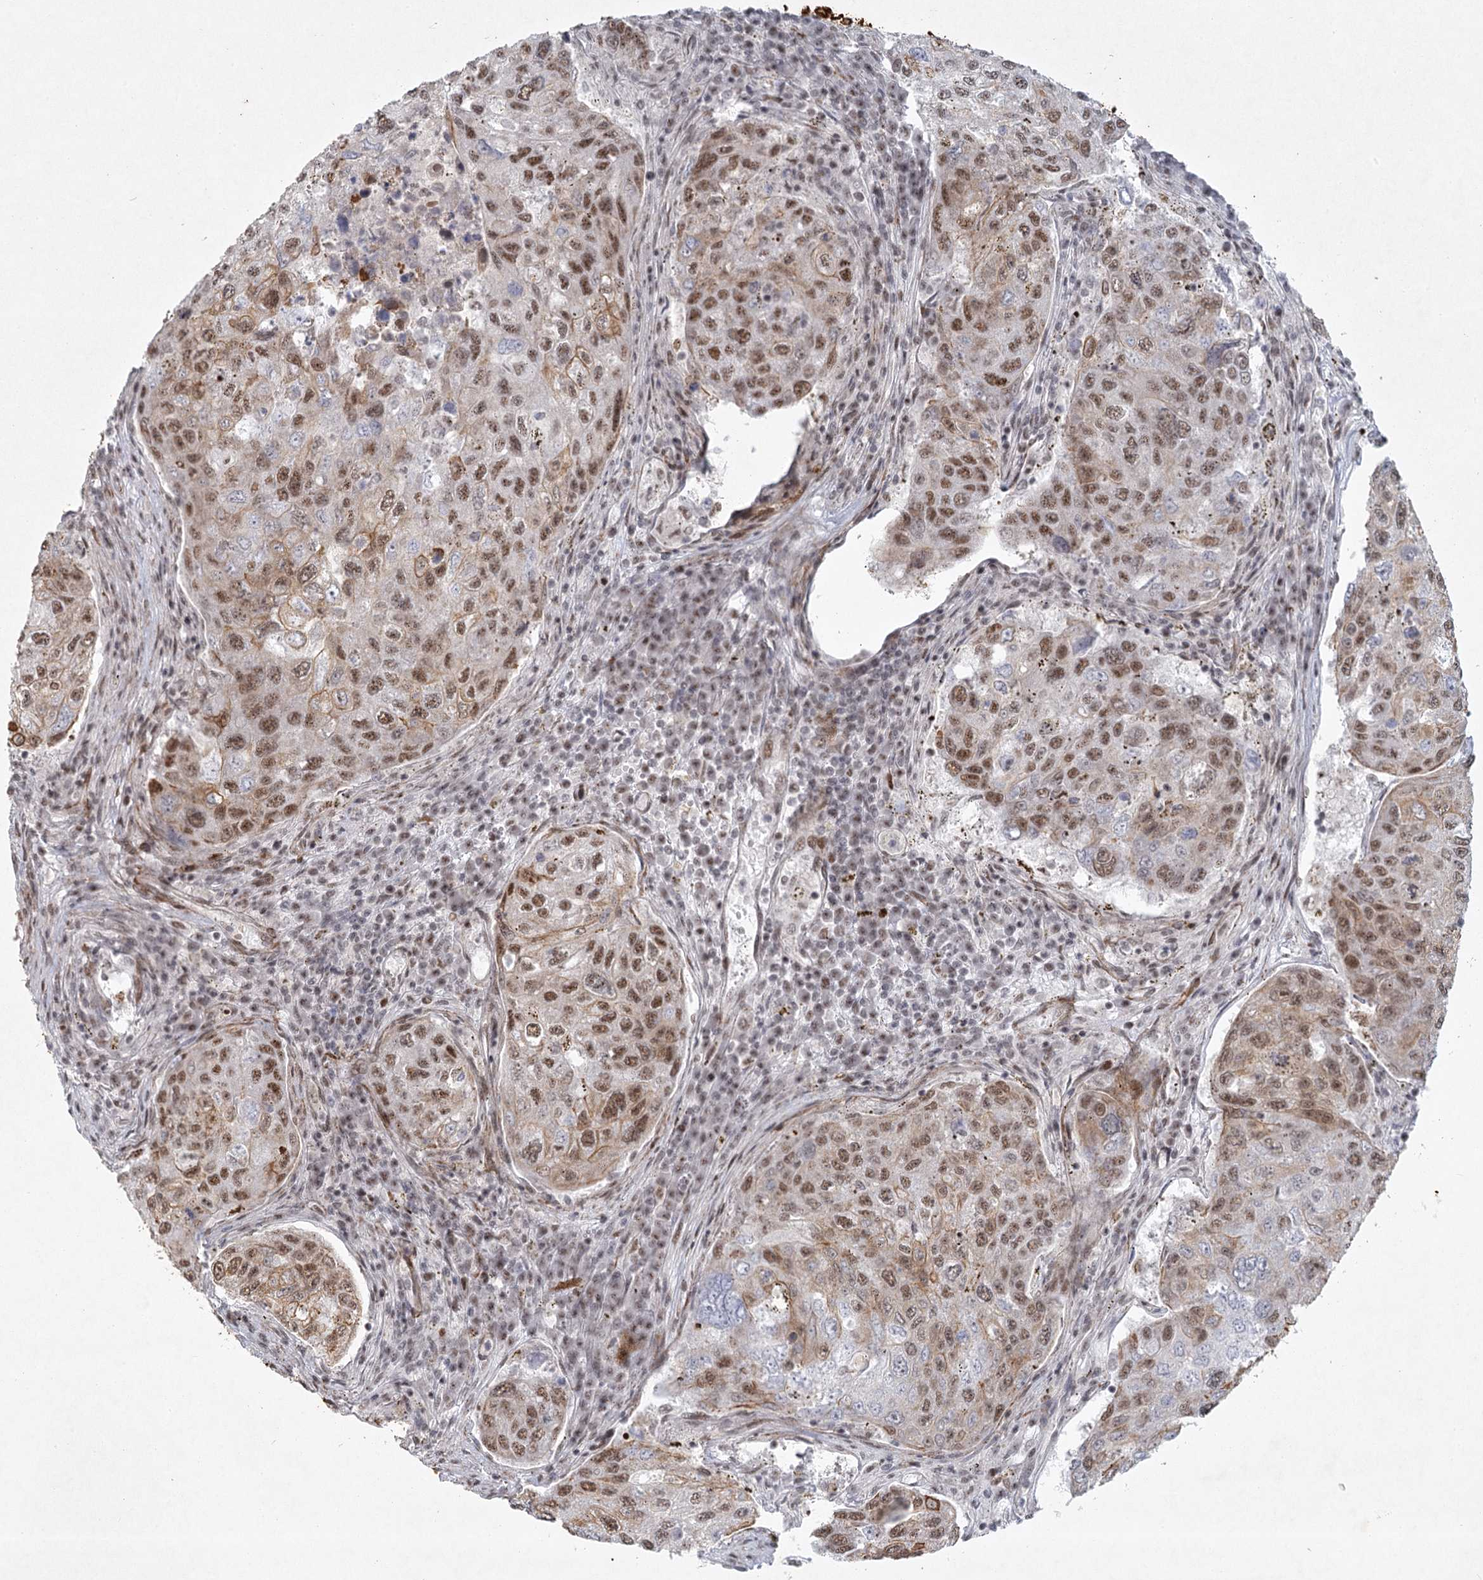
{"staining": {"intensity": "moderate", "quantity": ">75%", "location": "nuclear"}, "tissue": "urothelial cancer", "cell_type": "Tumor cells", "image_type": "cancer", "snomed": [{"axis": "morphology", "description": "Urothelial carcinoma, High grade"}, {"axis": "topography", "description": "Lymph node"}, {"axis": "topography", "description": "Urinary bladder"}], "caption": "Moderate nuclear staining is seen in about >75% of tumor cells in high-grade urothelial carcinoma. (brown staining indicates protein expression, while blue staining denotes nuclei).", "gene": "U2SURP", "patient": {"sex": "male", "age": 51}}